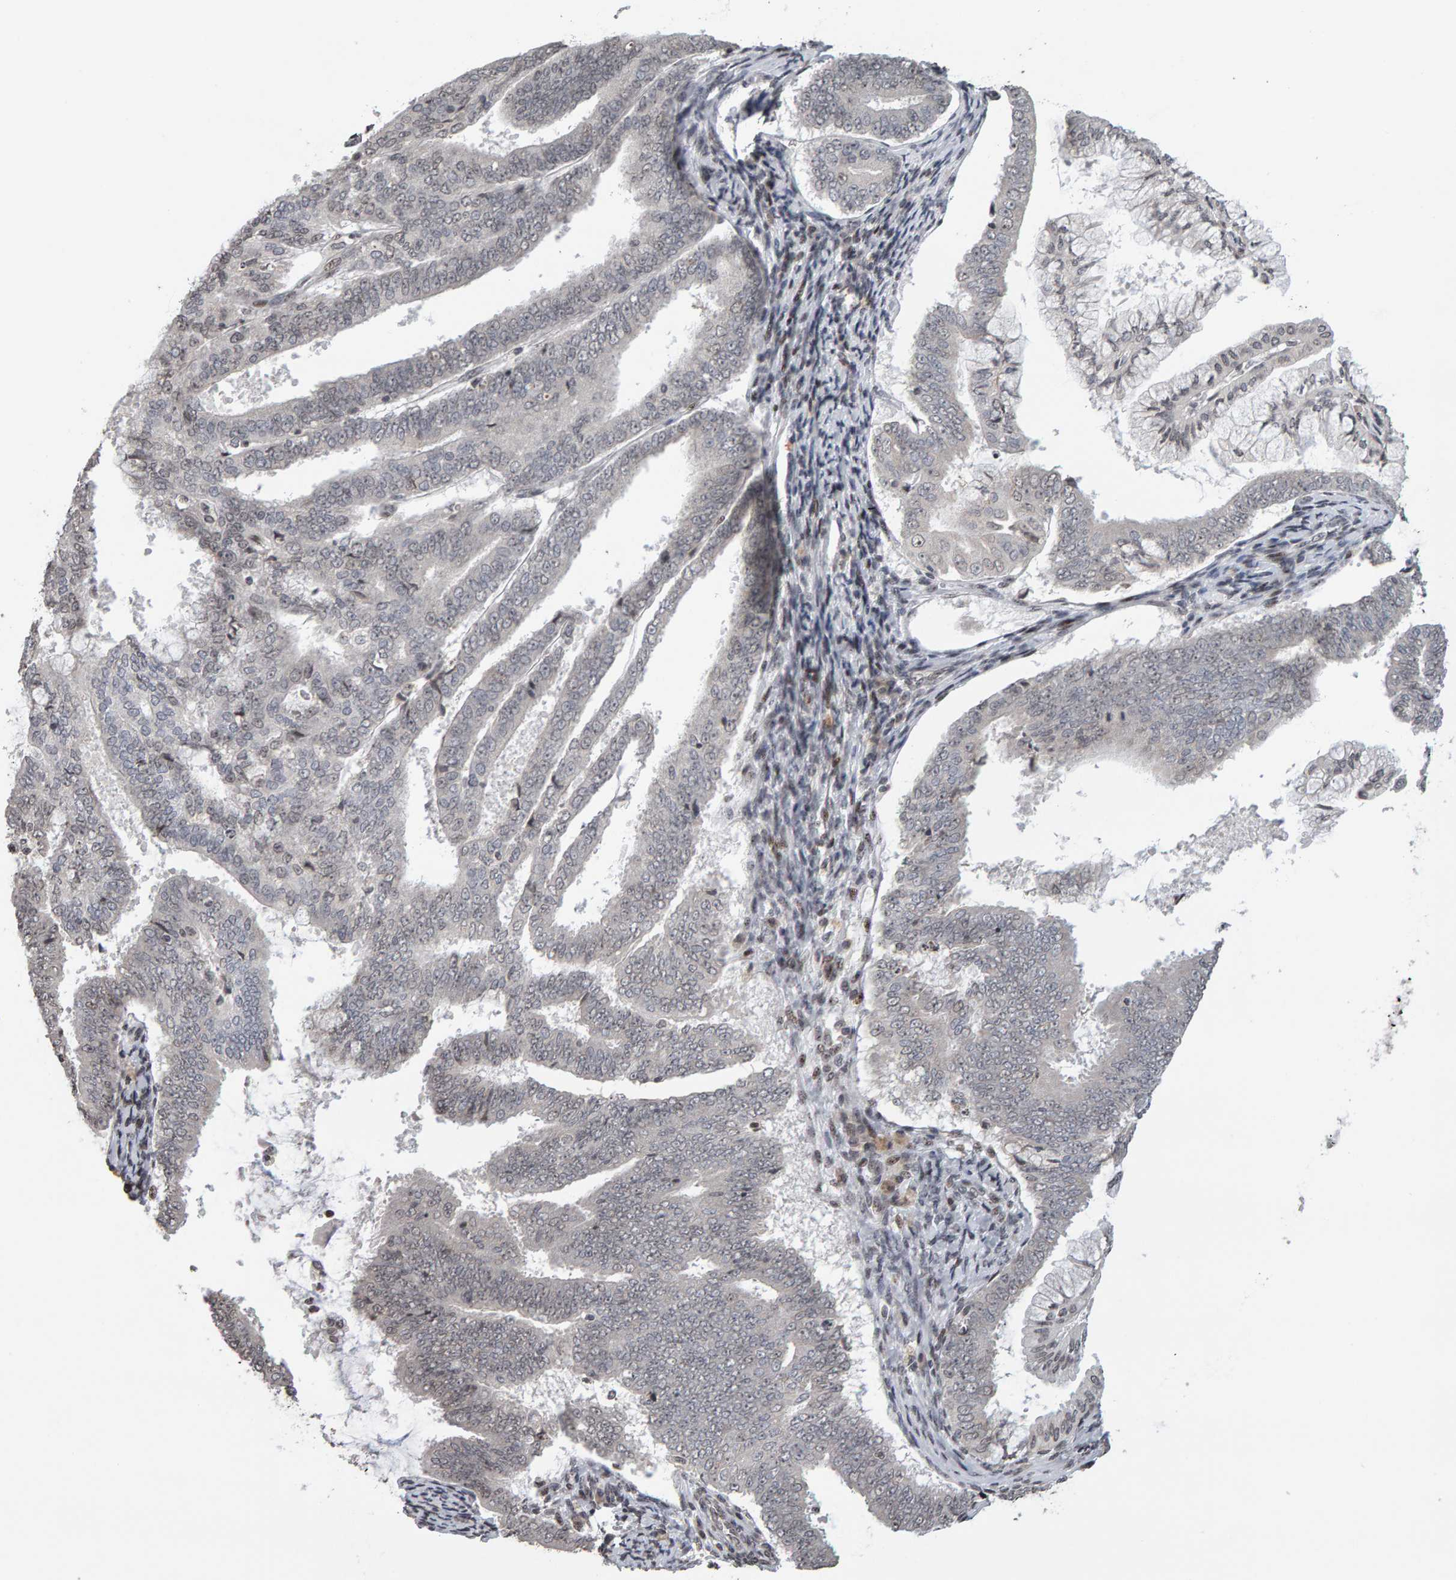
{"staining": {"intensity": "weak", "quantity": "<25%", "location": "nuclear"}, "tissue": "endometrial cancer", "cell_type": "Tumor cells", "image_type": "cancer", "snomed": [{"axis": "morphology", "description": "Adenocarcinoma, NOS"}, {"axis": "topography", "description": "Endometrium"}], "caption": "Photomicrograph shows no significant protein staining in tumor cells of adenocarcinoma (endometrial).", "gene": "TRAM1", "patient": {"sex": "female", "age": 63}}